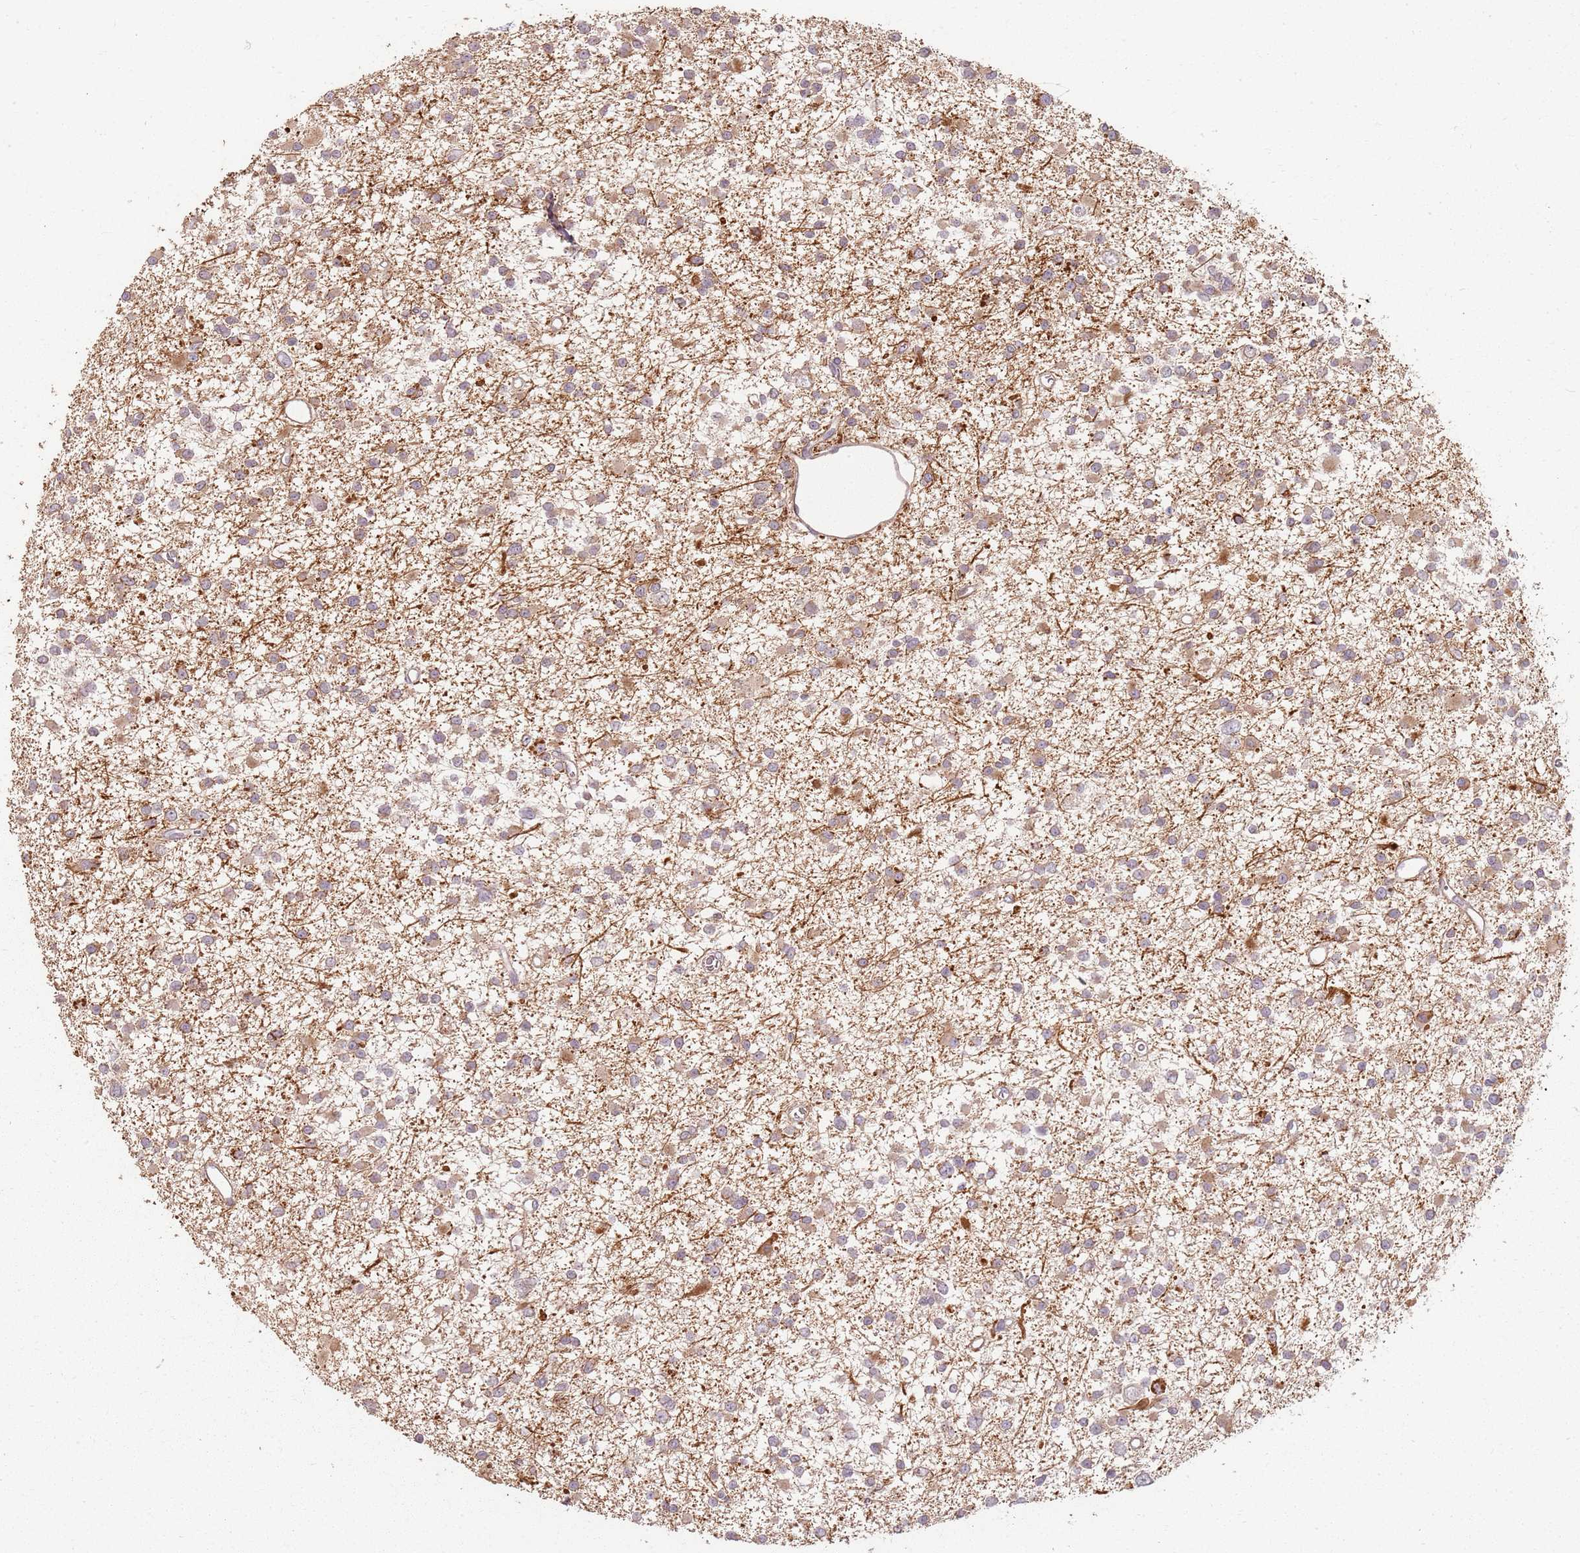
{"staining": {"intensity": "weak", "quantity": "25%-75%", "location": "cytoplasmic/membranous"}, "tissue": "glioma", "cell_type": "Tumor cells", "image_type": "cancer", "snomed": [{"axis": "morphology", "description": "Glioma, malignant, Low grade"}, {"axis": "topography", "description": "Brain"}], "caption": "Malignant glioma (low-grade) stained with a brown dye shows weak cytoplasmic/membranous positive staining in about 25%-75% of tumor cells.", "gene": "CCDC168", "patient": {"sex": "female", "age": 22}}